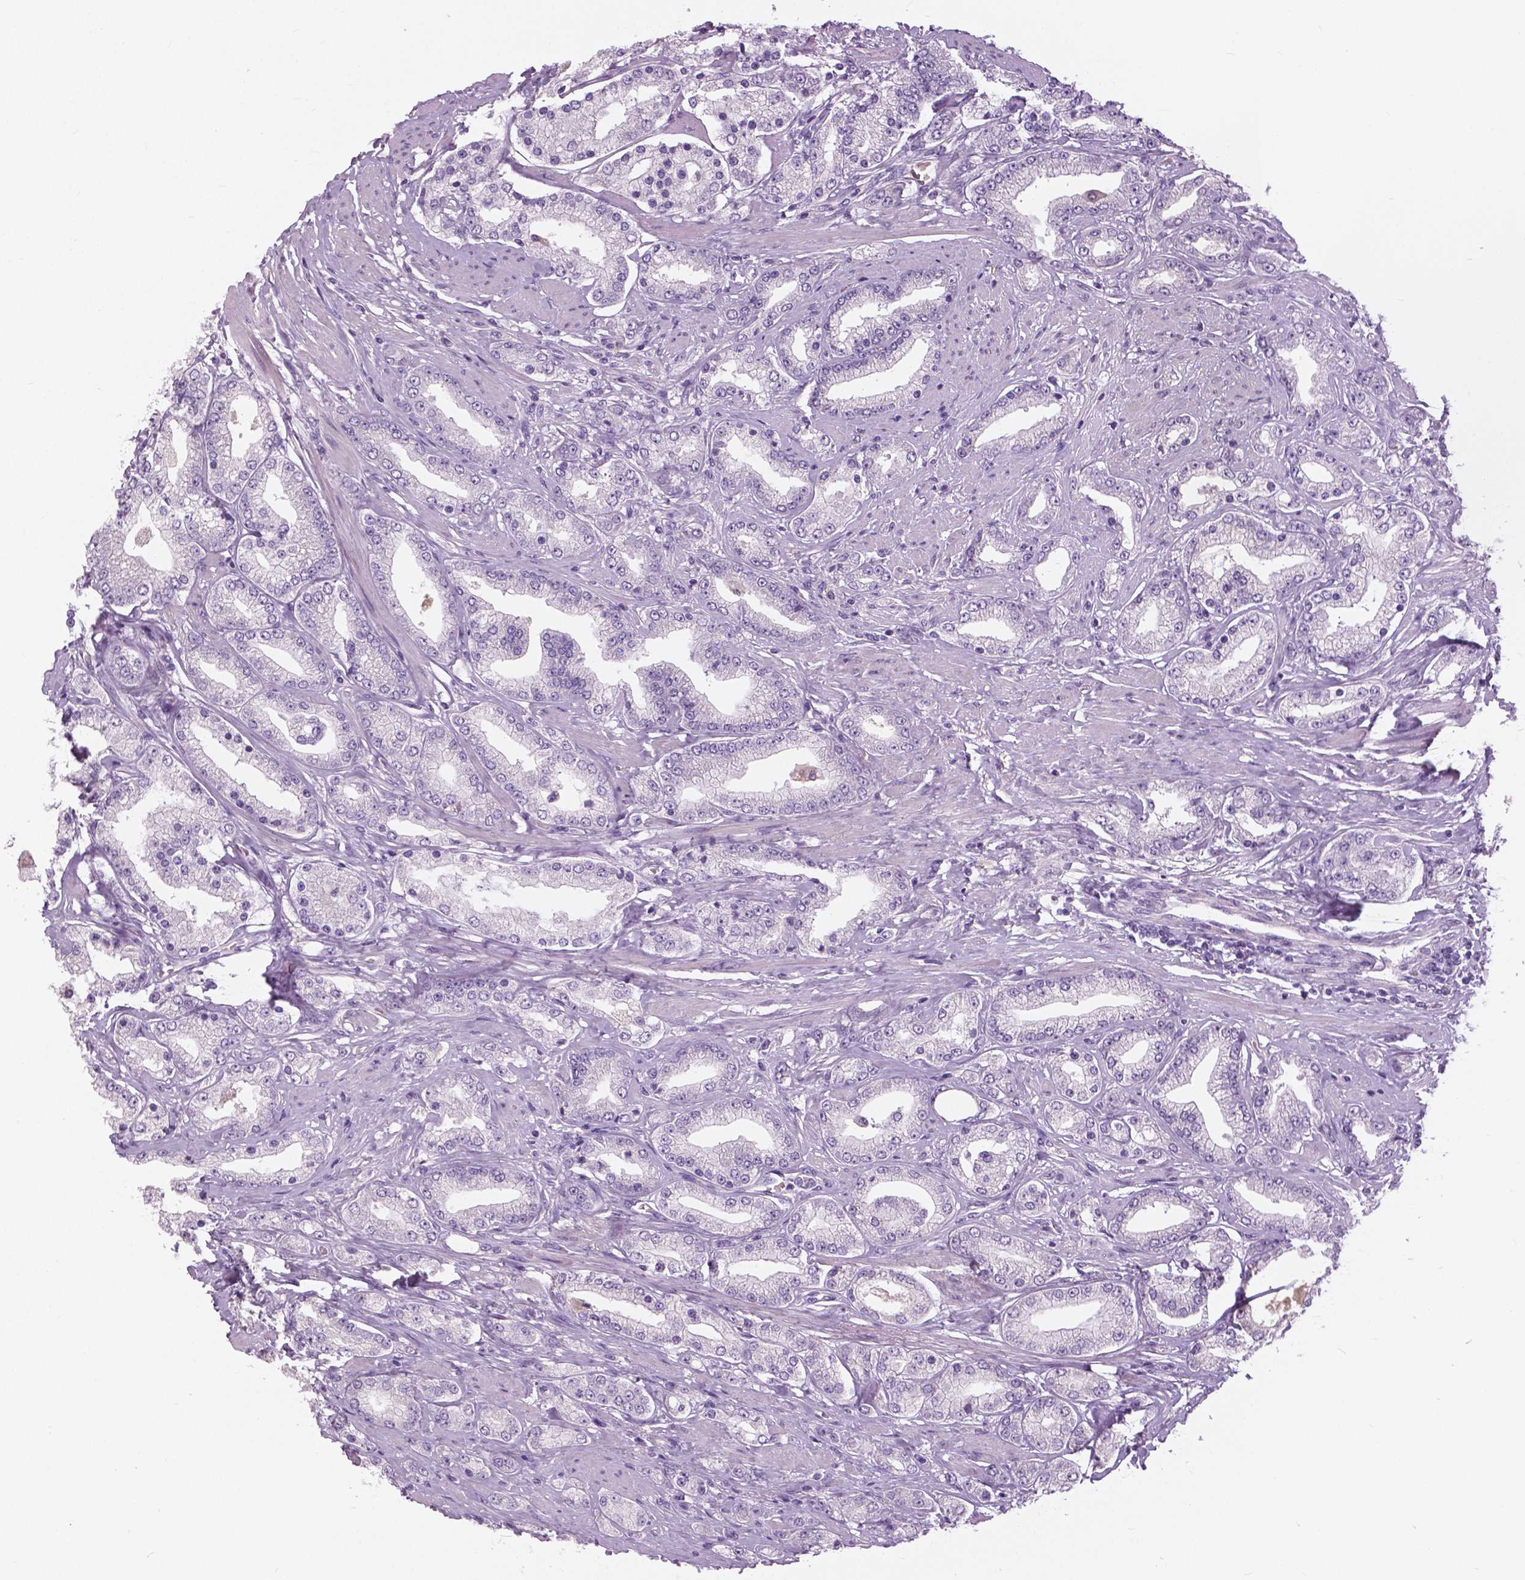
{"staining": {"intensity": "negative", "quantity": "none", "location": "none"}, "tissue": "prostate cancer", "cell_type": "Tumor cells", "image_type": "cancer", "snomed": [{"axis": "morphology", "description": "Adenocarcinoma, High grade"}, {"axis": "topography", "description": "Prostate"}], "caption": "An immunohistochemistry image of adenocarcinoma (high-grade) (prostate) is shown. There is no staining in tumor cells of adenocarcinoma (high-grade) (prostate). The staining was performed using DAB (3,3'-diaminobenzidine) to visualize the protein expression in brown, while the nuclei were stained in blue with hematoxylin (Magnification: 20x).", "gene": "SERPINI1", "patient": {"sex": "male", "age": 67}}